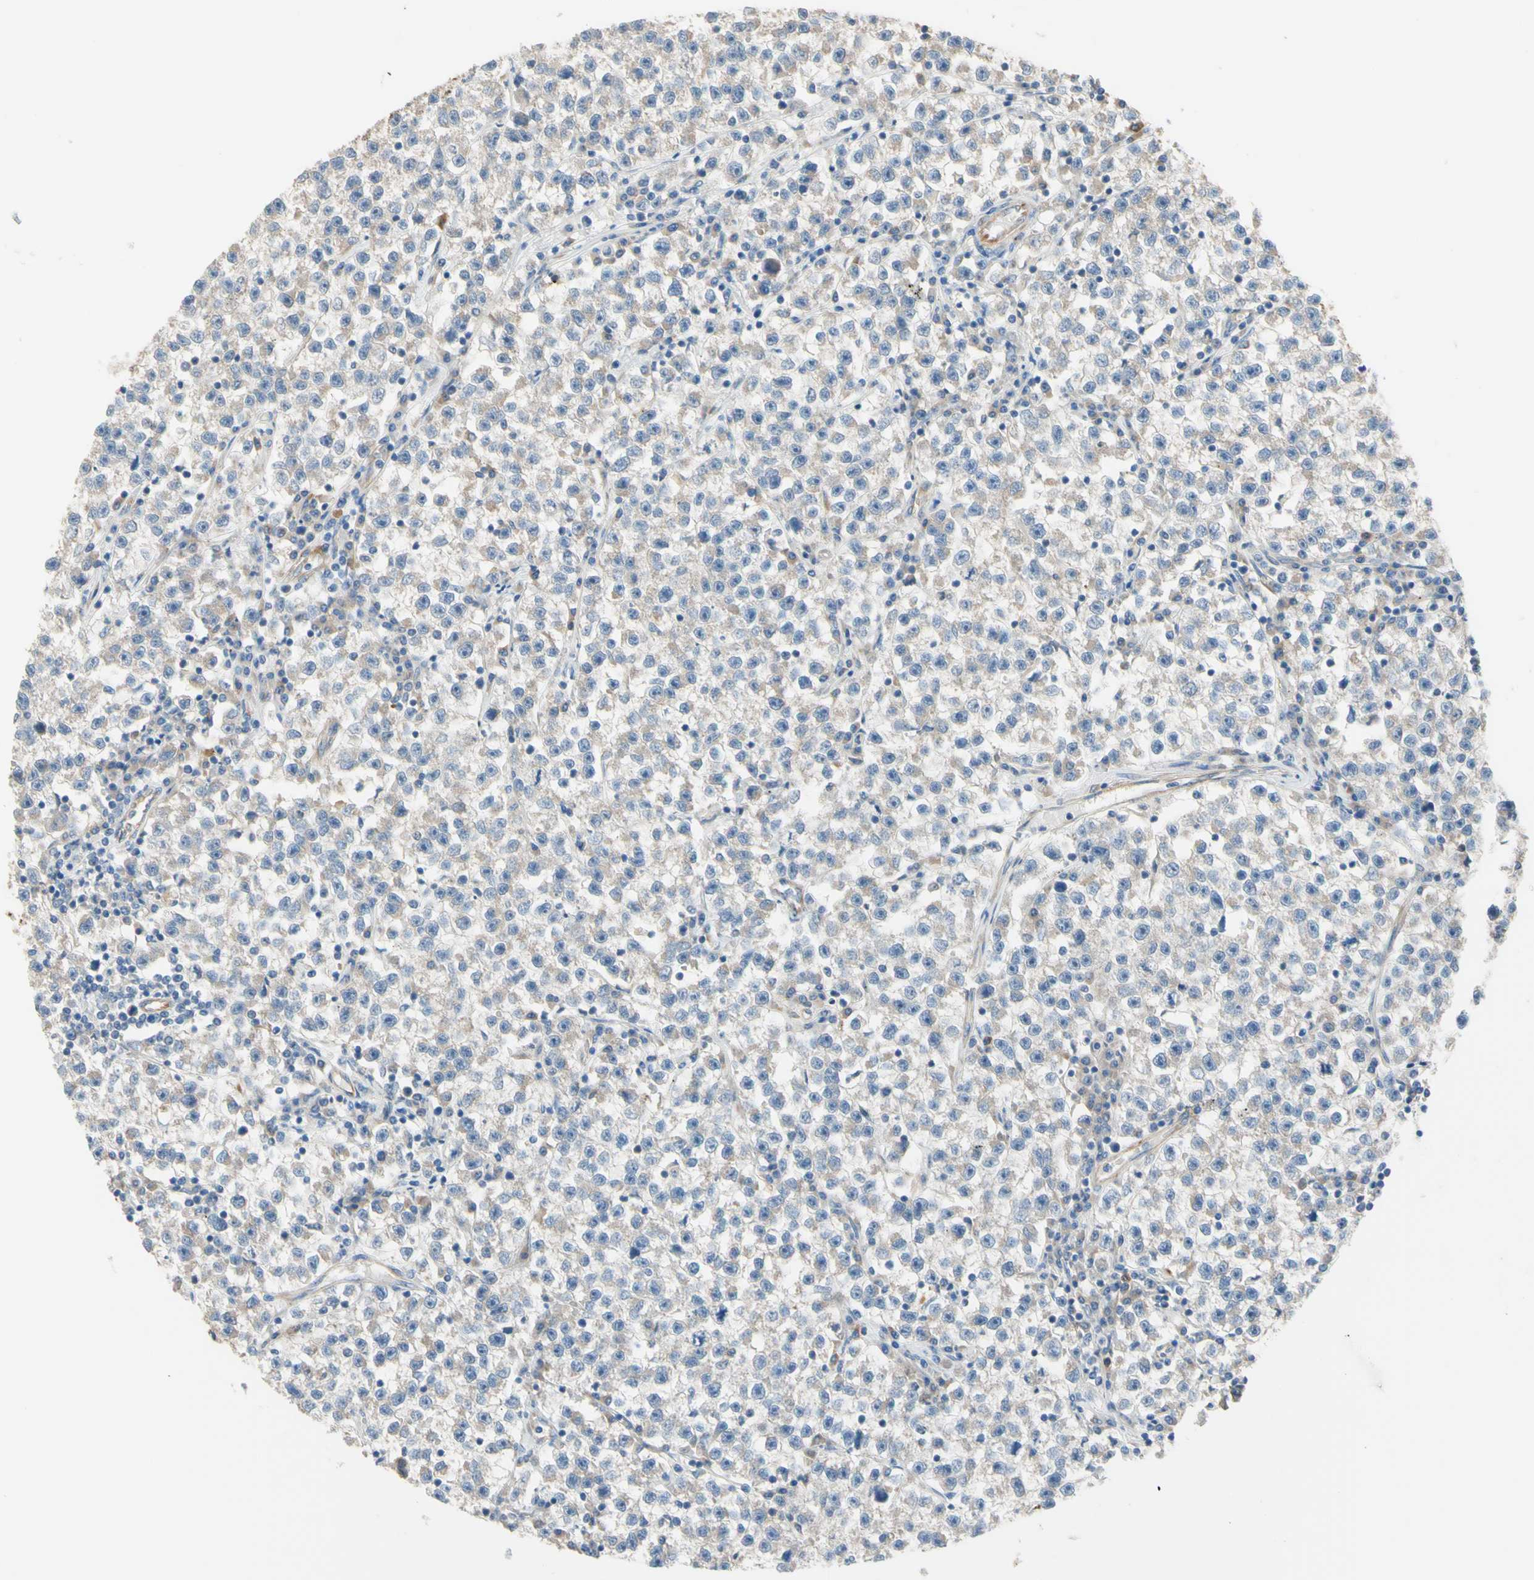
{"staining": {"intensity": "negative", "quantity": "none", "location": "none"}, "tissue": "testis cancer", "cell_type": "Tumor cells", "image_type": "cancer", "snomed": [{"axis": "morphology", "description": "Seminoma, NOS"}, {"axis": "topography", "description": "Testis"}], "caption": "There is no significant expression in tumor cells of seminoma (testis). Nuclei are stained in blue.", "gene": "TRAF2", "patient": {"sex": "male", "age": 22}}